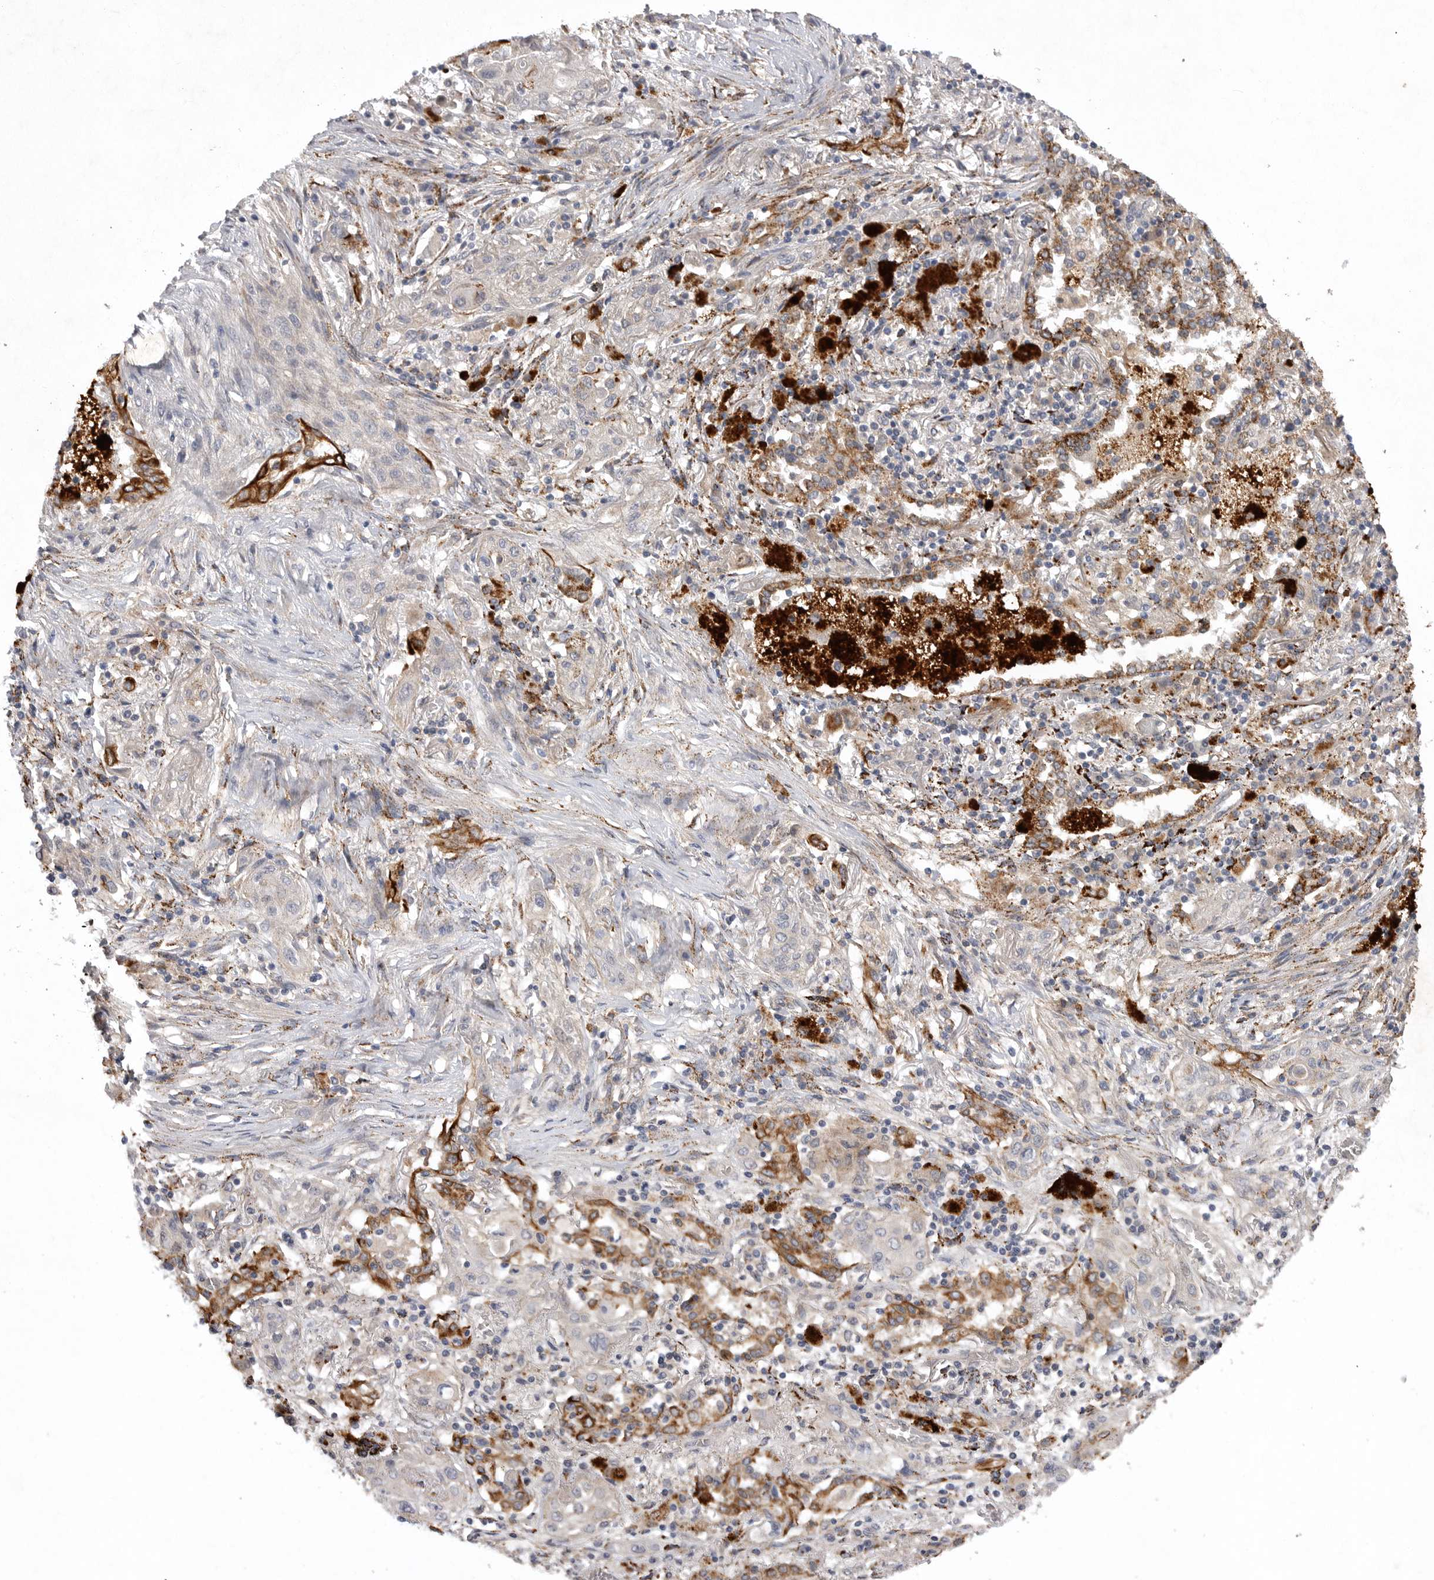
{"staining": {"intensity": "negative", "quantity": "none", "location": "none"}, "tissue": "lung cancer", "cell_type": "Tumor cells", "image_type": "cancer", "snomed": [{"axis": "morphology", "description": "Squamous cell carcinoma, NOS"}, {"axis": "topography", "description": "Lung"}], "caption": "Tumor cells are negative for protein expression in human squamous cell carcinoma (lung).", "gene": "DHDDS", "patient": {"sex": "female", "age": 47}}